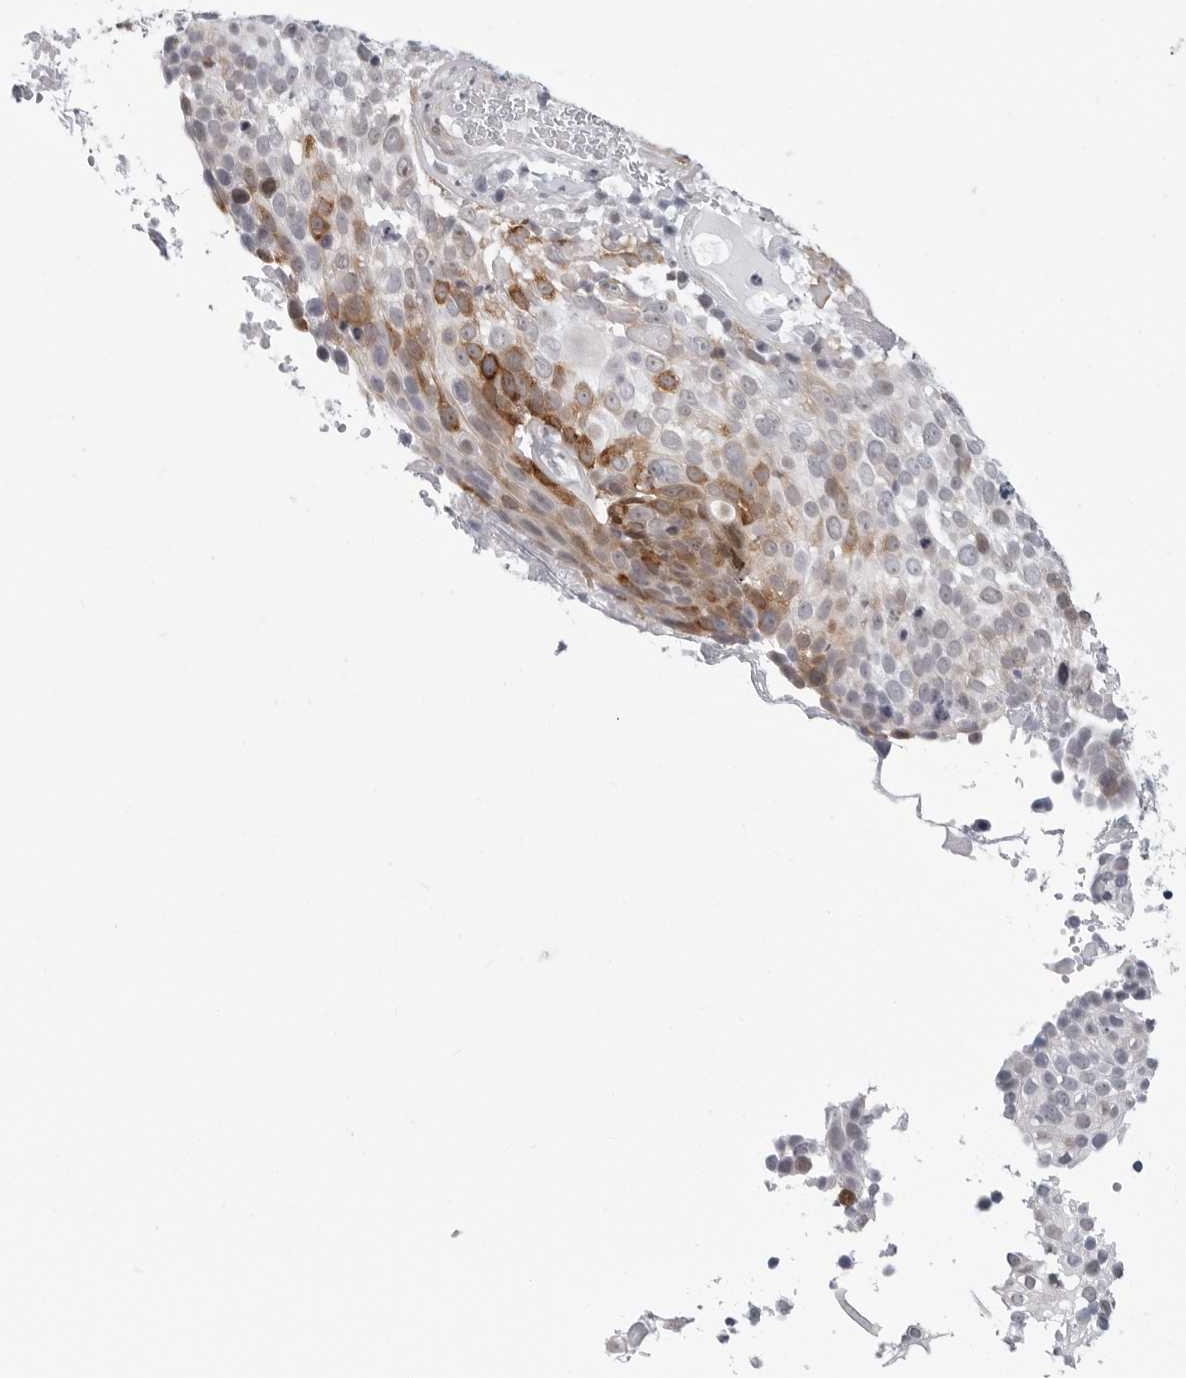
{"staining": {"intensity": "moderate", "quantity": "25%-75%", "location": "cytoplasmic/membranous"}, "tissue": "cervical cancer", "cell_type": "Tumor cells", "image_type": "cancer", "snomed": [{"axis": "morphology", "description": "Squamous cell carcinoma, NOS"}, {"axis": "topography", "description": "Cervix"}], "caption": "This image exhibits immunohistochemistry (IHC) staining of human cervical cancer (squamous cell carcinoma), with medium moderate cytoplasmic/membranous expression in approximately 25%-75% of tumor cells.", "gene": "FAM135B", "patient": {"sex": "female", "age": 74}}